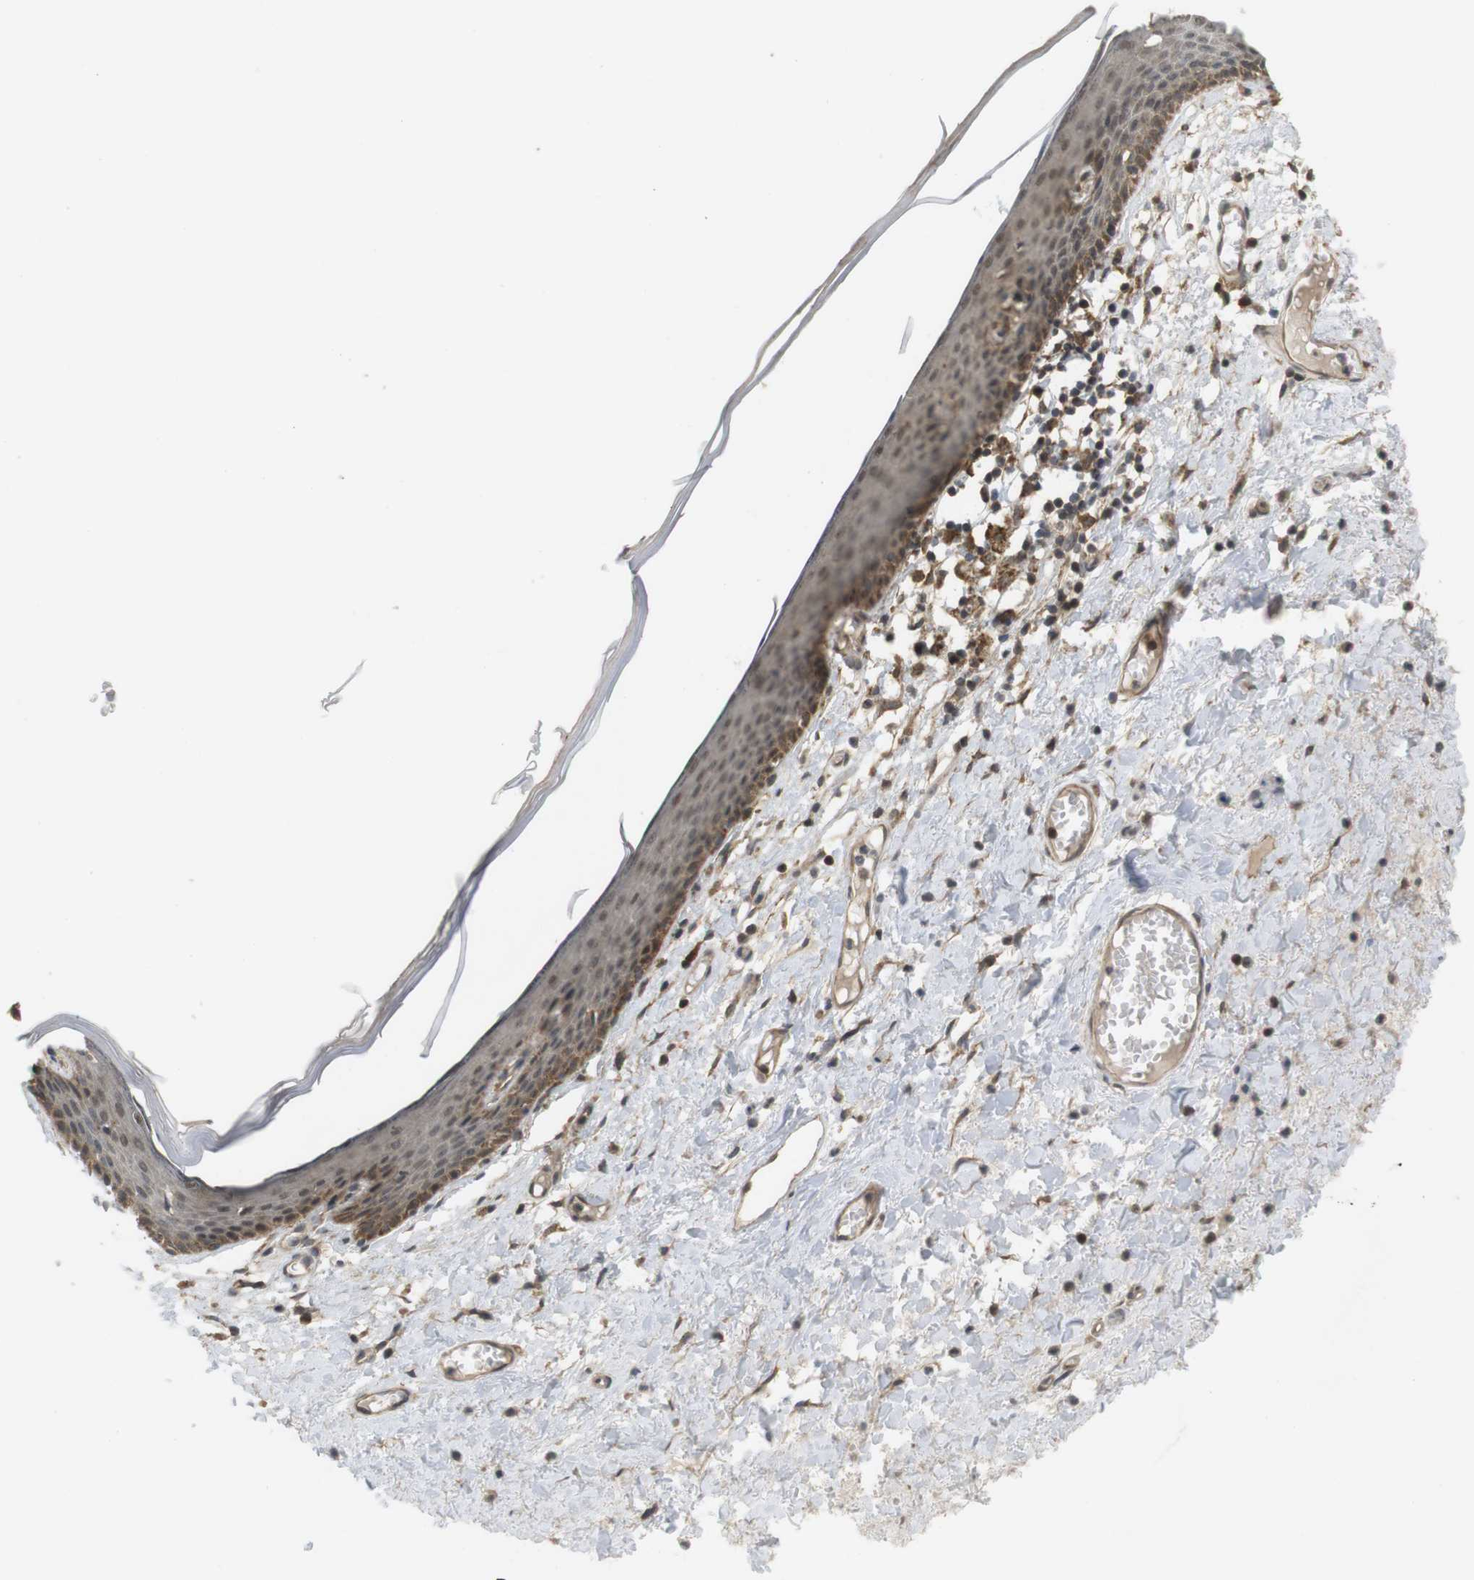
{"staining": {"intensity": "moderate", "quantity": "25%-75%", "location": "cytoplasmic/membranous"}, "tissue": "skin", "cell_type": "Epidermal cells", "image_type": "normal", "snomed": [{"axis": "morphology", "description": "Normal tissue, NOS"}, {"axis": "topography", "description": "Vulva"}], "caption": "High-power microscopy captured an immunohistochemistry (IHC) histopathology image of normal skin, revealing moderate cytoplasmic/membranous expression in about 25%-75% of epidermal cells. Using DAB (3,3'-diaminobenzidine) (brown) and hematoxylin (blue) stains, captured at high magnification using brightfield microscopy.", "gene": "RNF130", "patient": {"sex": "female", "age": 54}}